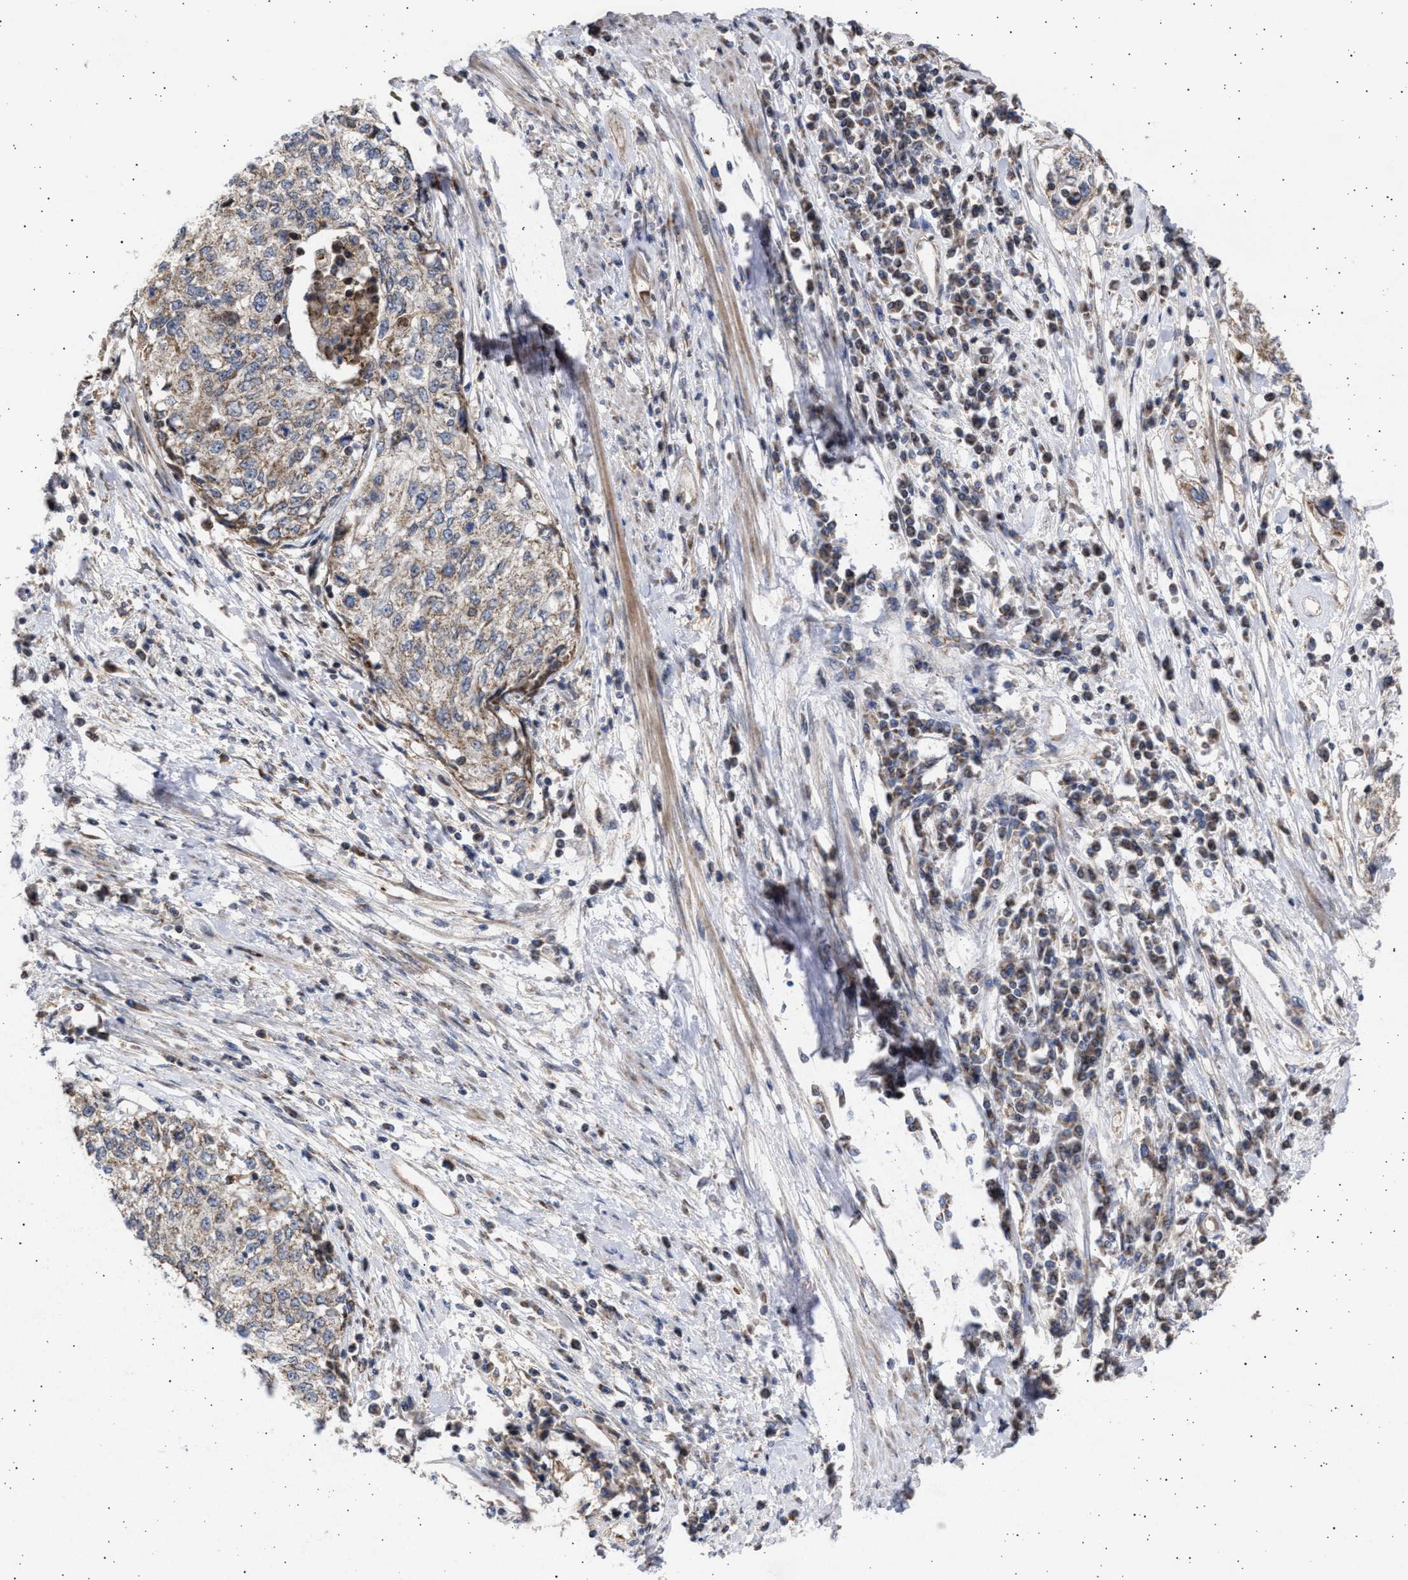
{"staining": {"intensity": "weak", "quantity": ">75%", "location": "cytoplasmic/membranous"}, "tissue": "cervical cancer", "cell_type": "Tumor cells", "image_type": "cancer", "snomed": [{"axis": "morphology", "description": "Squamous cell carcinoma, NOS"}, {"axis": "topography", "description": "Cervix"}], "caption": "Cervical cancer was stained to show a protein in brown. There is low levels of weak cytoplasmic/membranous positivity in about >75% of tumor cells. The staining was performed using DAB, with brown indicating positive protein expression. Nuclei are stained blue with hematoxylin.", "gene": "TTC19", "patient": {"sex": "female", "age": 57}}